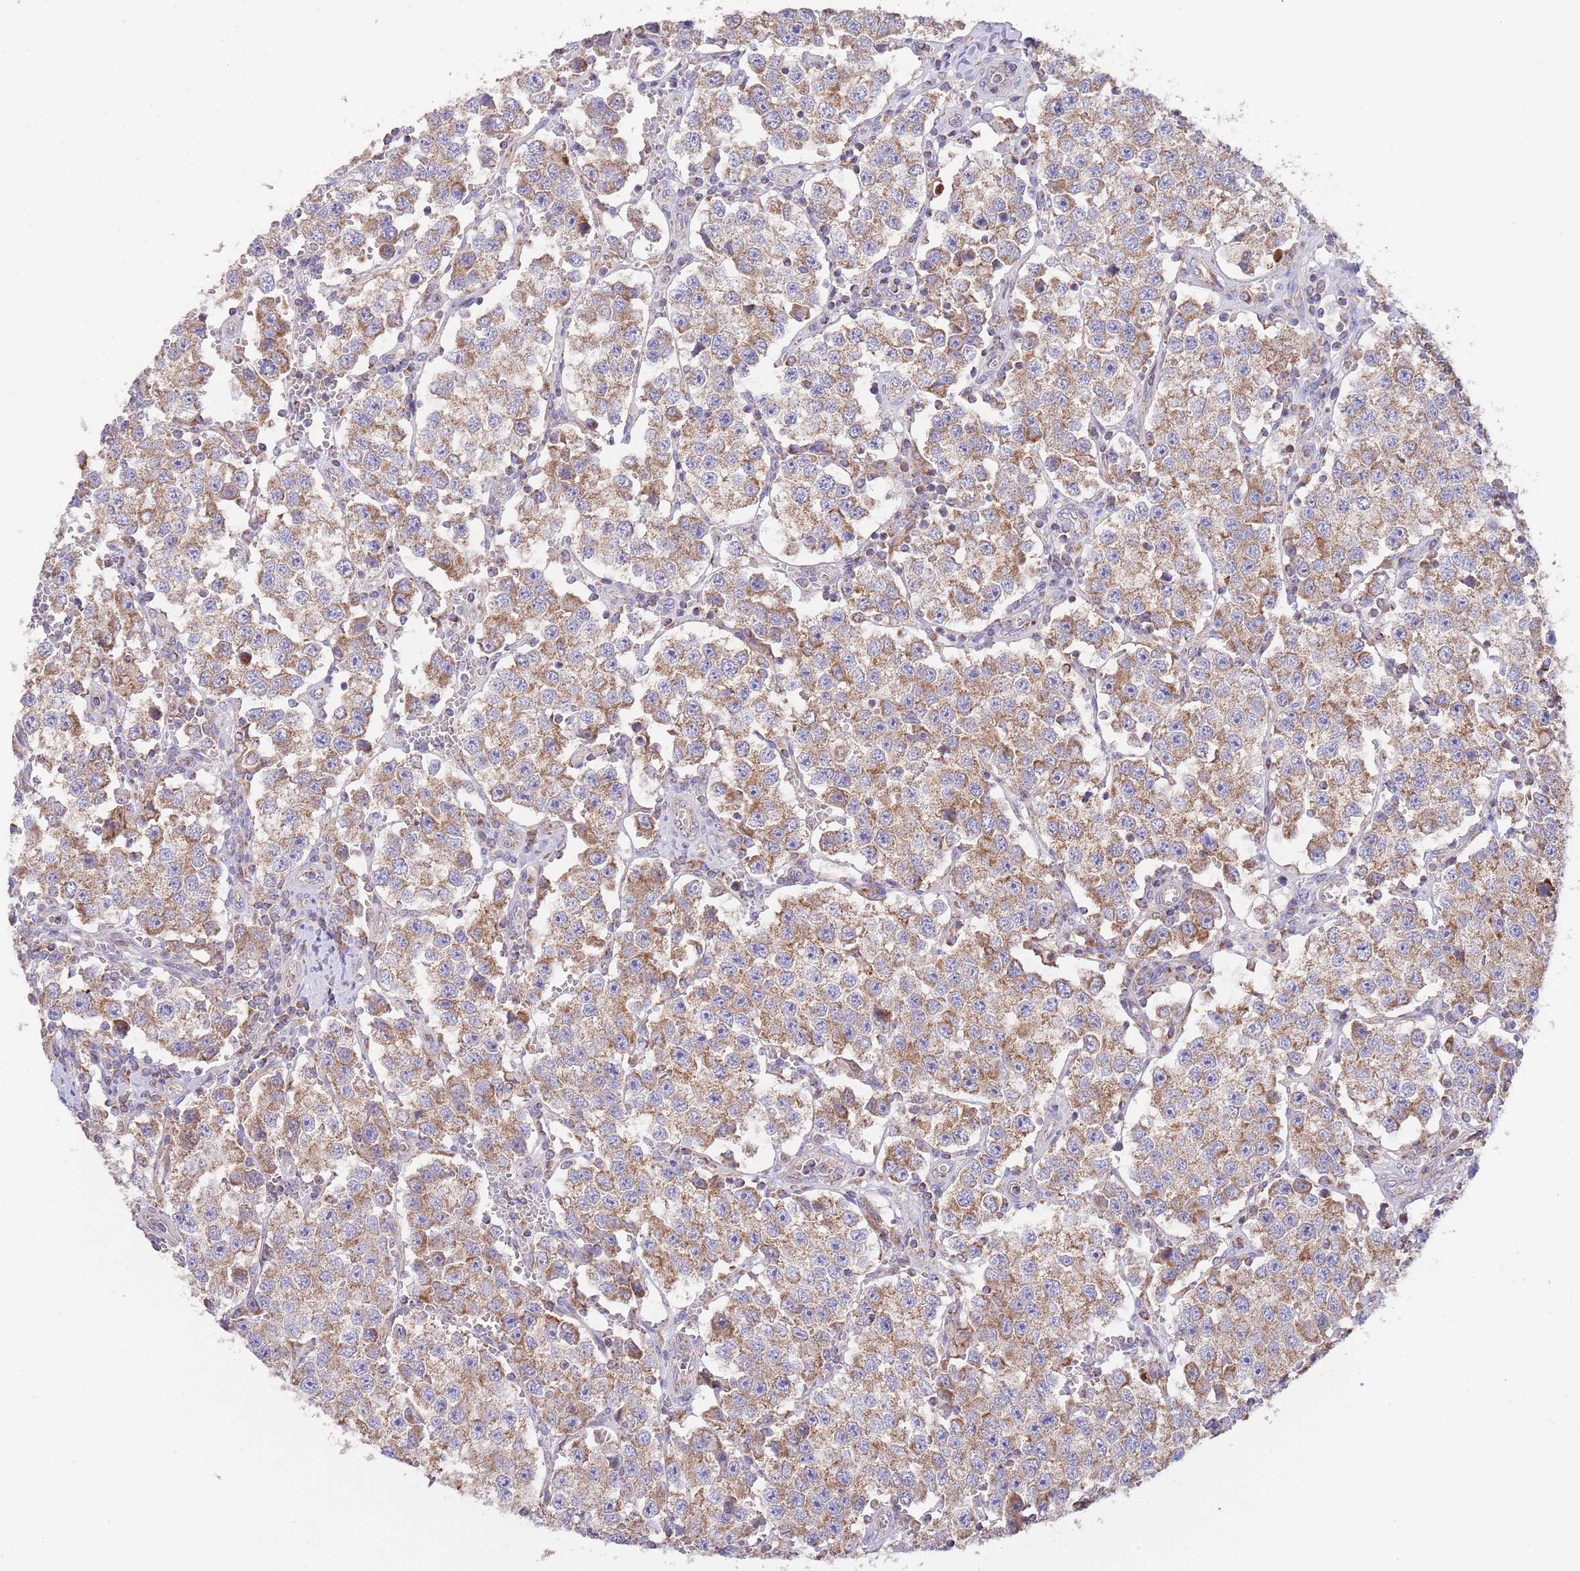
{"staining": {"intensity": "moderate", "quantity": ">75%", "location": "cytoplasmic/membranous"}, "tissue": "testis cancer", "cell_type": "Tumor cells", "image_type": "cancer", "snomed": [{"axis": "morphology", "description": "Seminoma, NOS"}, {"axis": "topography", "description": "Testis"}], "caption": "Protein staining reveals moderate cytoplasmic/membranous positivity in about >75% of tumor cells in seminoma (testis).", "gene": "DNAJA3", "patient": {"sex": "male", "age": 37}}